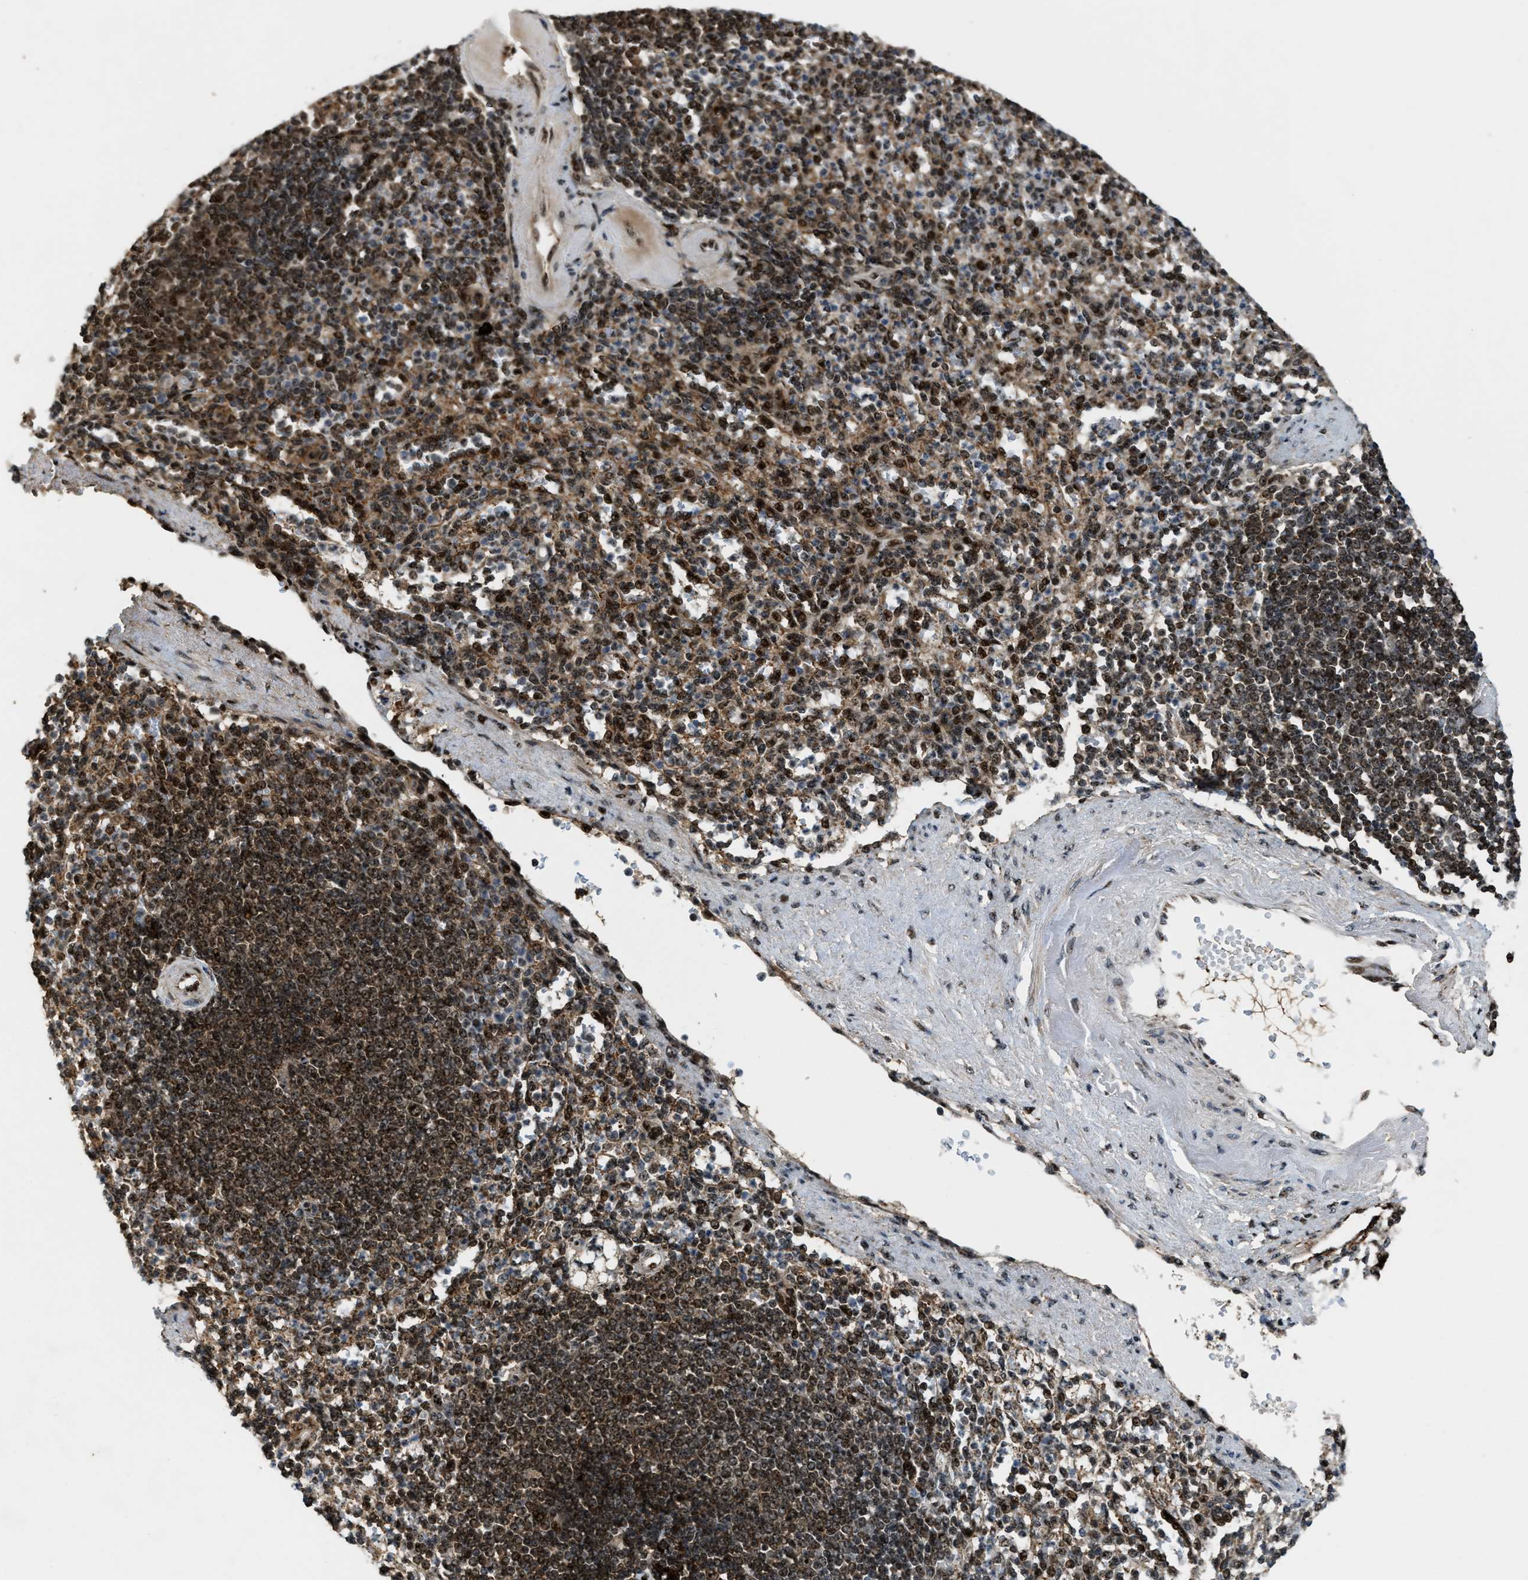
{"staining": {"intensity": "strong", "quantity": ">75%", "location": "nuclear"}, "tissue": "spleen", "cell_type": "Cells in red pulp", "image_type": "normal", "snomed": [{"axis": "morphology", "description": "Normal tissue, NOS"}, {"axis": "topography", "description": "Spleen"}], "caption": "Benign spleen exhibits strong nuclear staining in approximately >75% of cells in red pulp, visualized by immunohistochemistry.", "gene": "ZNF687", "patient": {"sex": "female", "age": 74}}